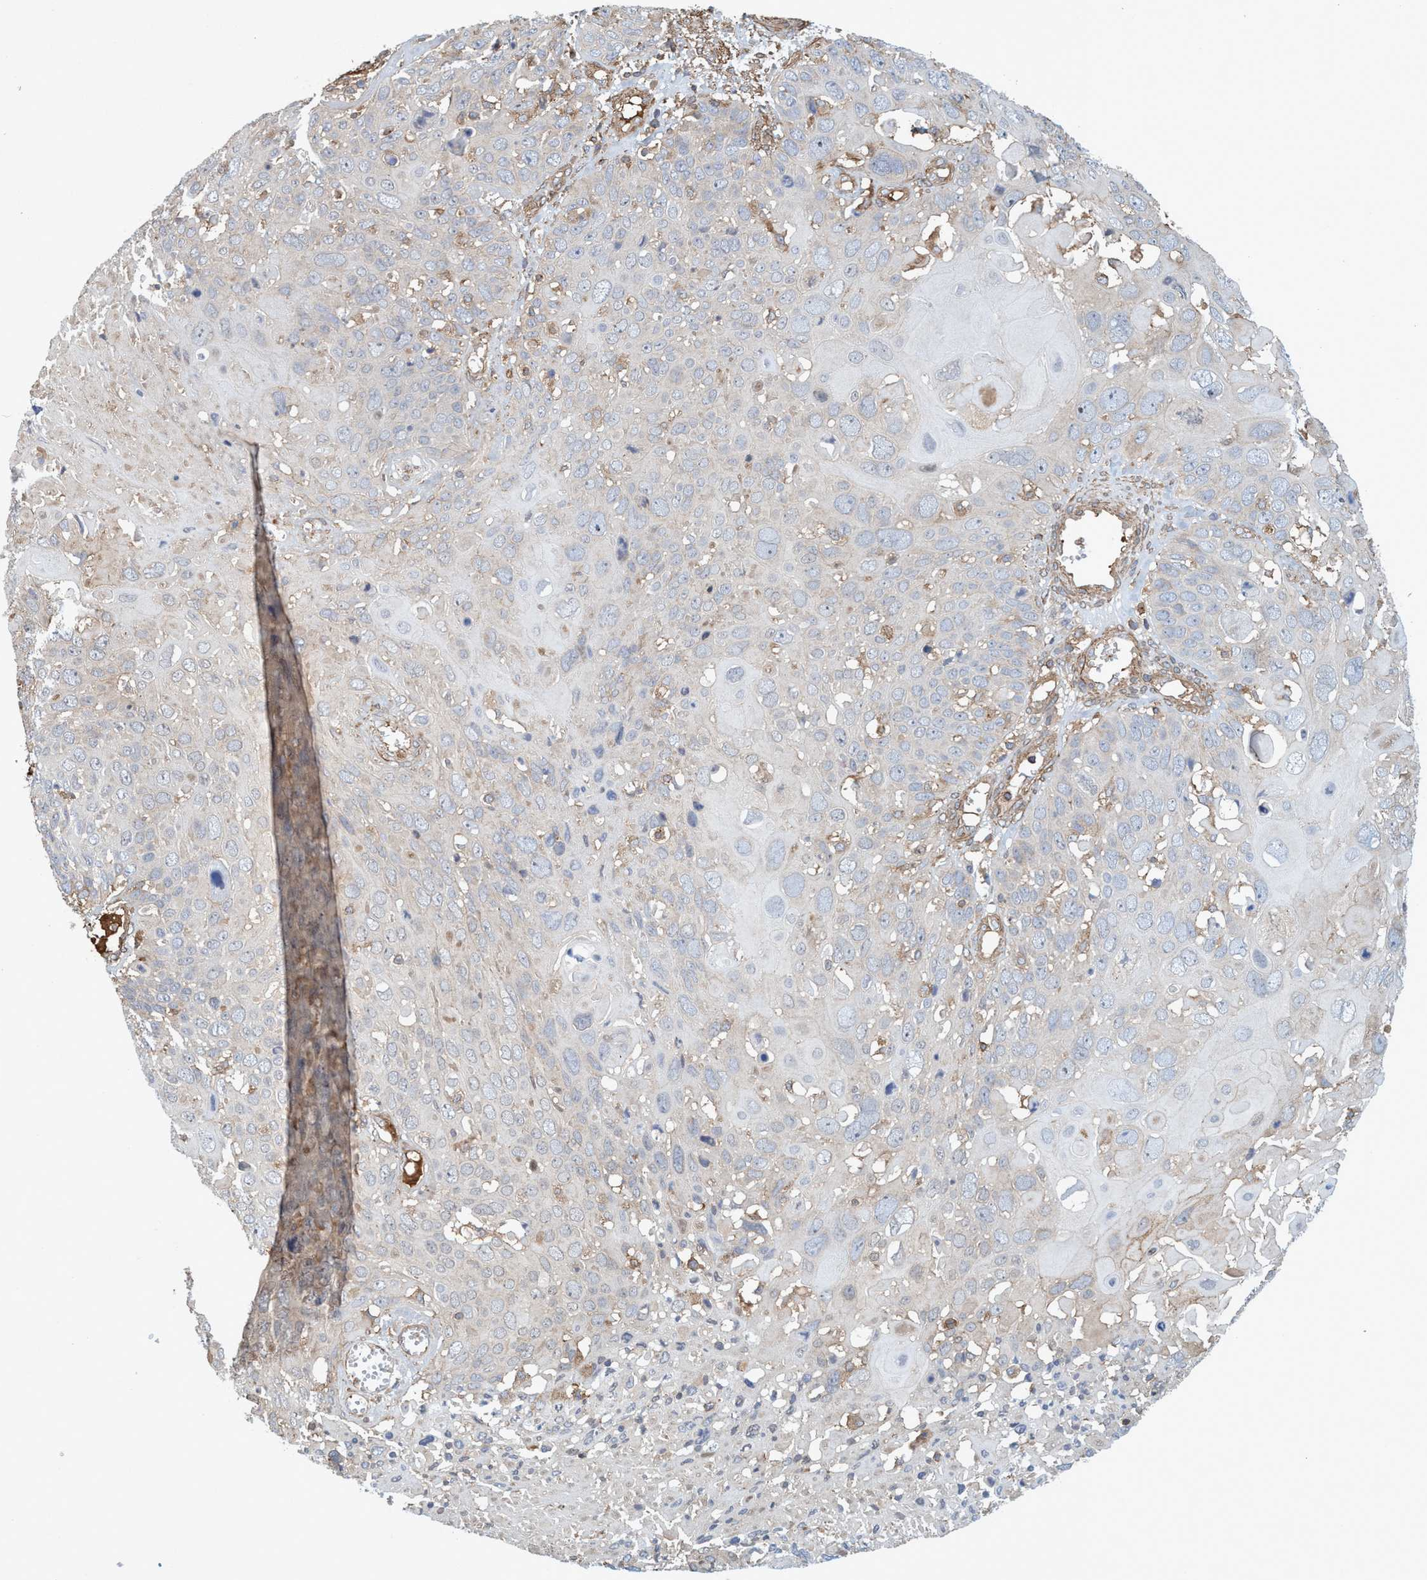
{"staining": {"intensity": "negative", "quantity": "none", "location": "none"}, "tissue": "cervical cancer", "cell_type": "Tumor cells", "image_type": "cancer", "snomed": [{"axis": "morphology", "description": "Squamous cell carcinoma, NOS"}, {"axis": "topography", "description": "Cervix"}], "caption": "Cervical cancer was stained to show a protein in brown. There is no significant positivity in tumor cells.", "gene": "SPECC1", "patient": {"sex": "female", "age": 74}}